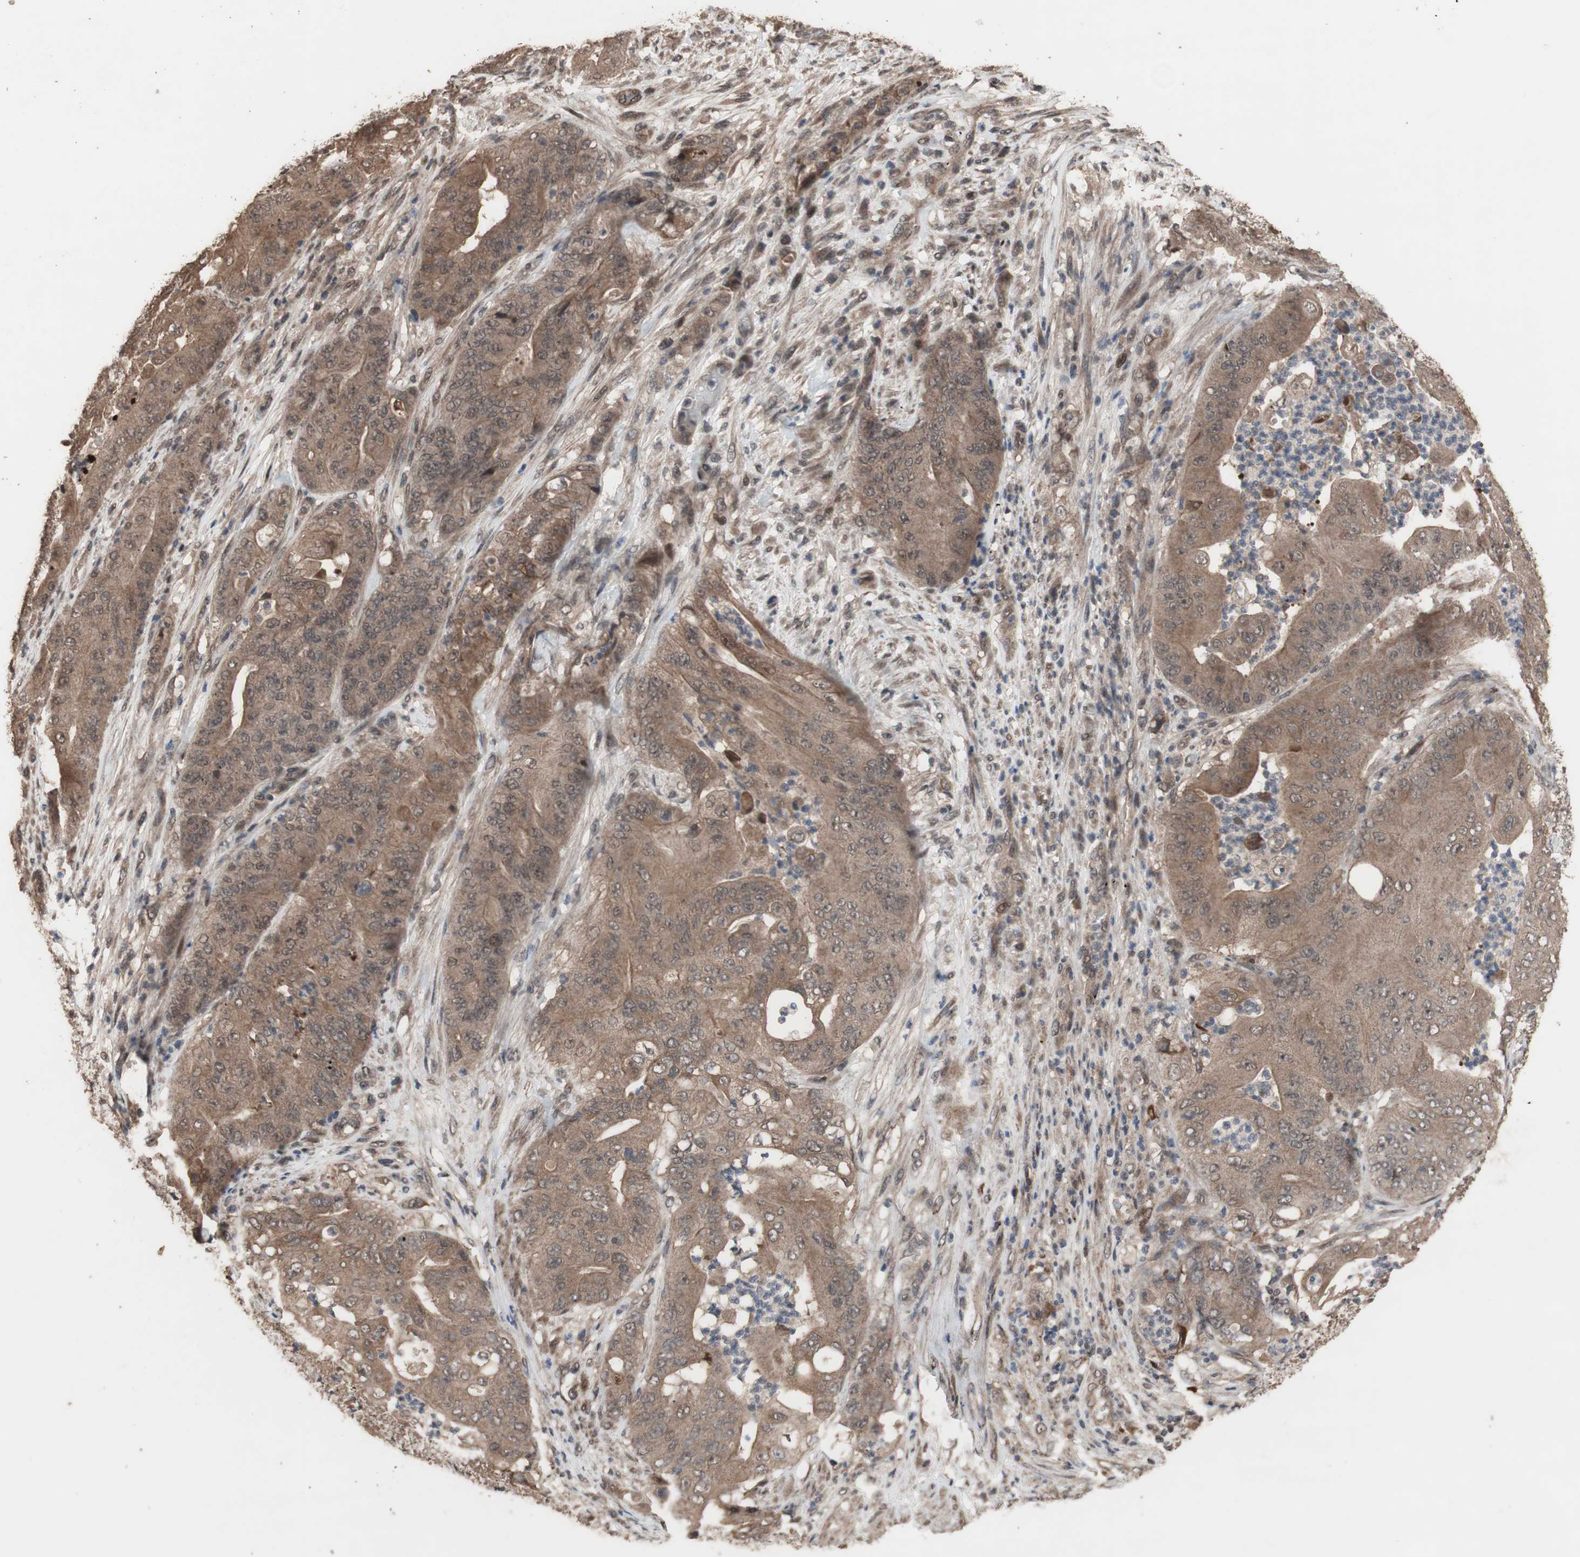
{"staining": {"intensity": "moderate", "quantity": ">75%", "location": "cytoplasmic/membranous"}, "tissue": "stomach cancer", "cell_type": "Tumor cells", "image_type": "cancer", "snomed": [{"axis": "morphology", "description": "Adenocarcinoma, NOS"}, {"axis": "topography", "description": "Stomach"}], "caption": "Stomach adenocarcinoma stained with DAB IHC exhibits medium levels of moderate cytoplasmic/membranous expression in about >75% of tumor cells.", "gene": "KANSL1", "patient": {"sex": "female", "age": 73}}